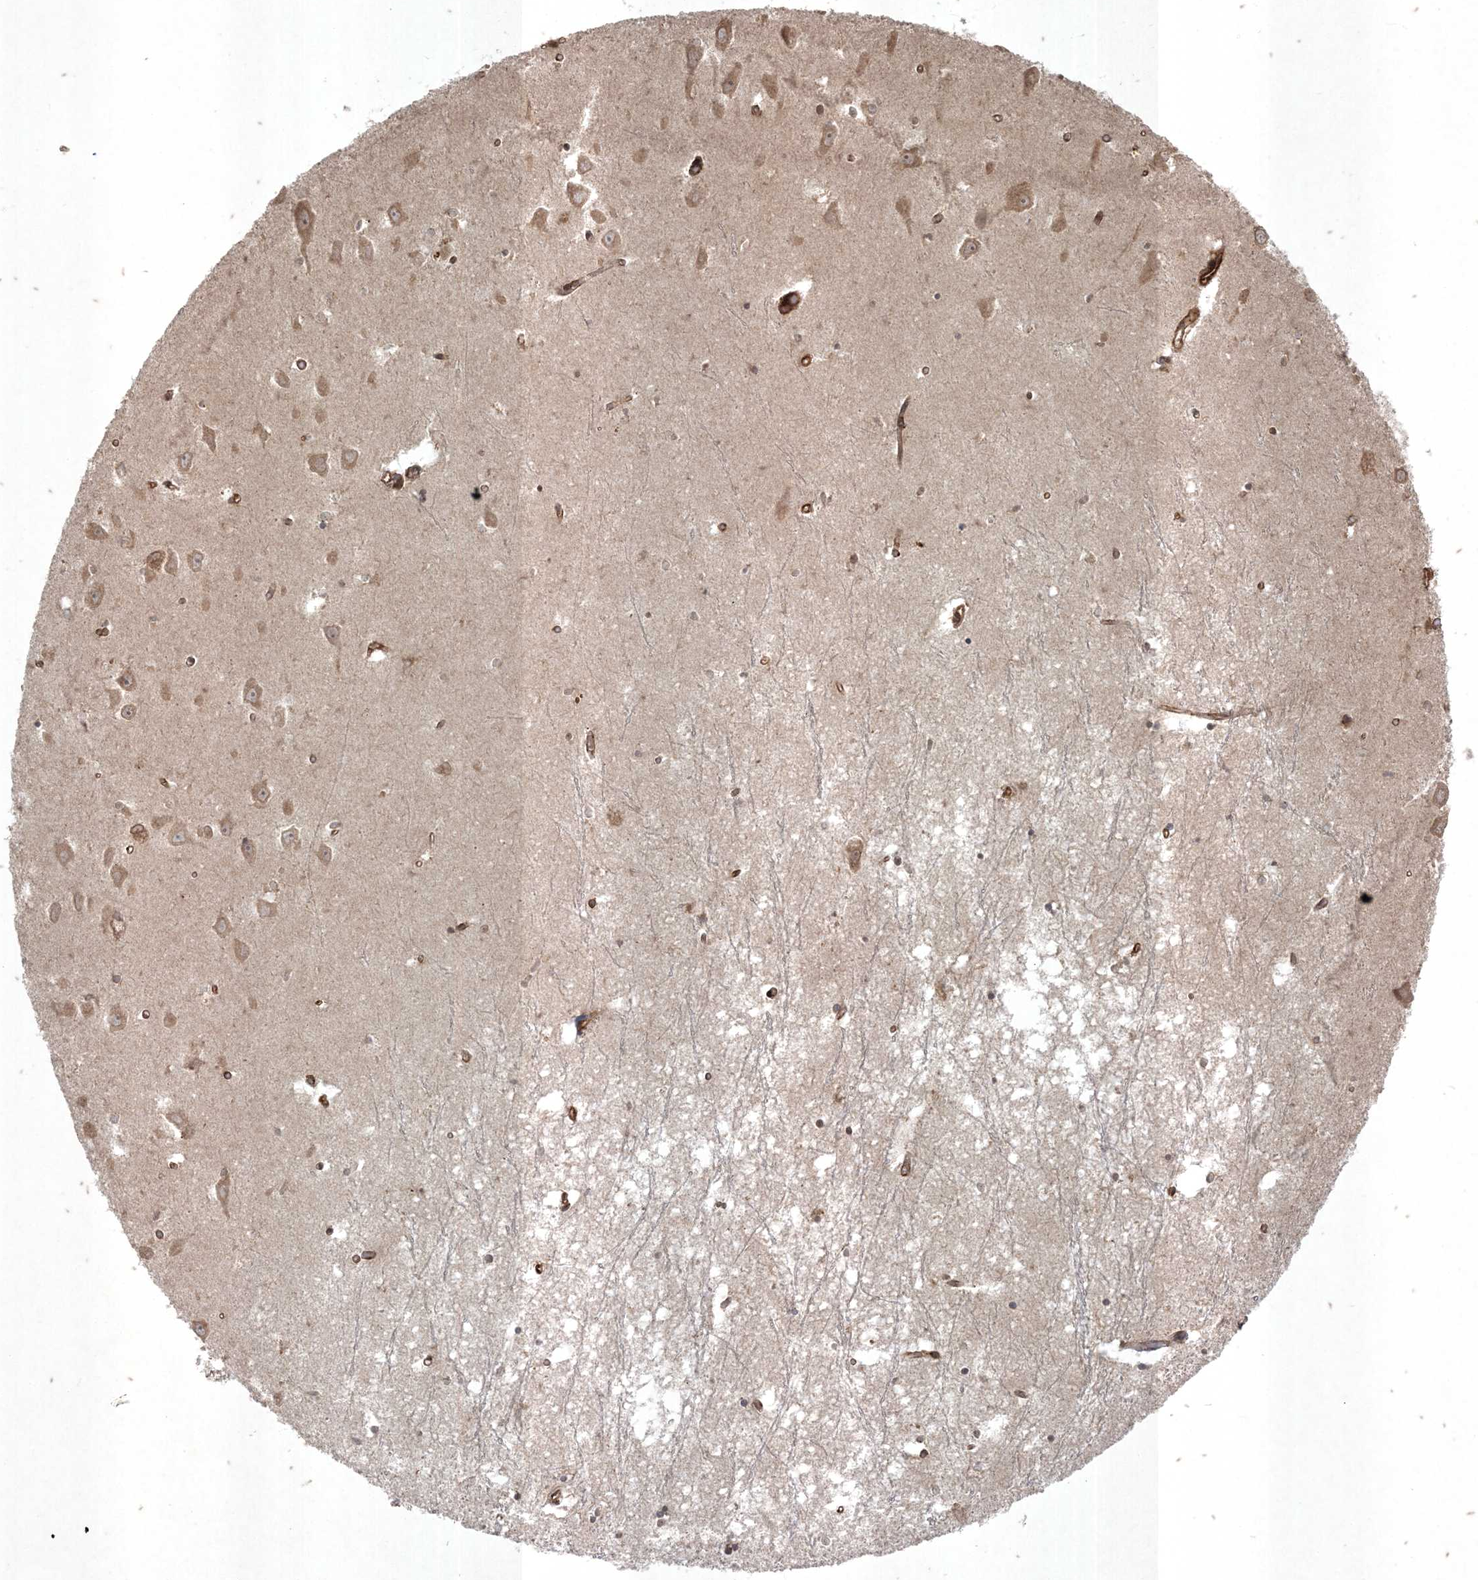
{"staining": {"intensity": "moderate", "quantity": "<25%", "location": "cytoplasmic/membranous"}, "tissue": "hippocampus", "cell_type": "Glial cells", "image_type": "normal", "snomed": [{"axis": "morphology", "description": "Normal tissue, NOS"}, {"axis": "topography", "description": "Hippocampus"}], "caption": "Brown immunohistochemical staining in unremarkable hippocampus exhibits moderate cytoplasmic/membranous expression in about <25% of glial cells. (brown staining indicates protein expression, while blue staining denotes nuclei).", "gene": "RRAS", "patient": {"sex": "male", "age": 70}}